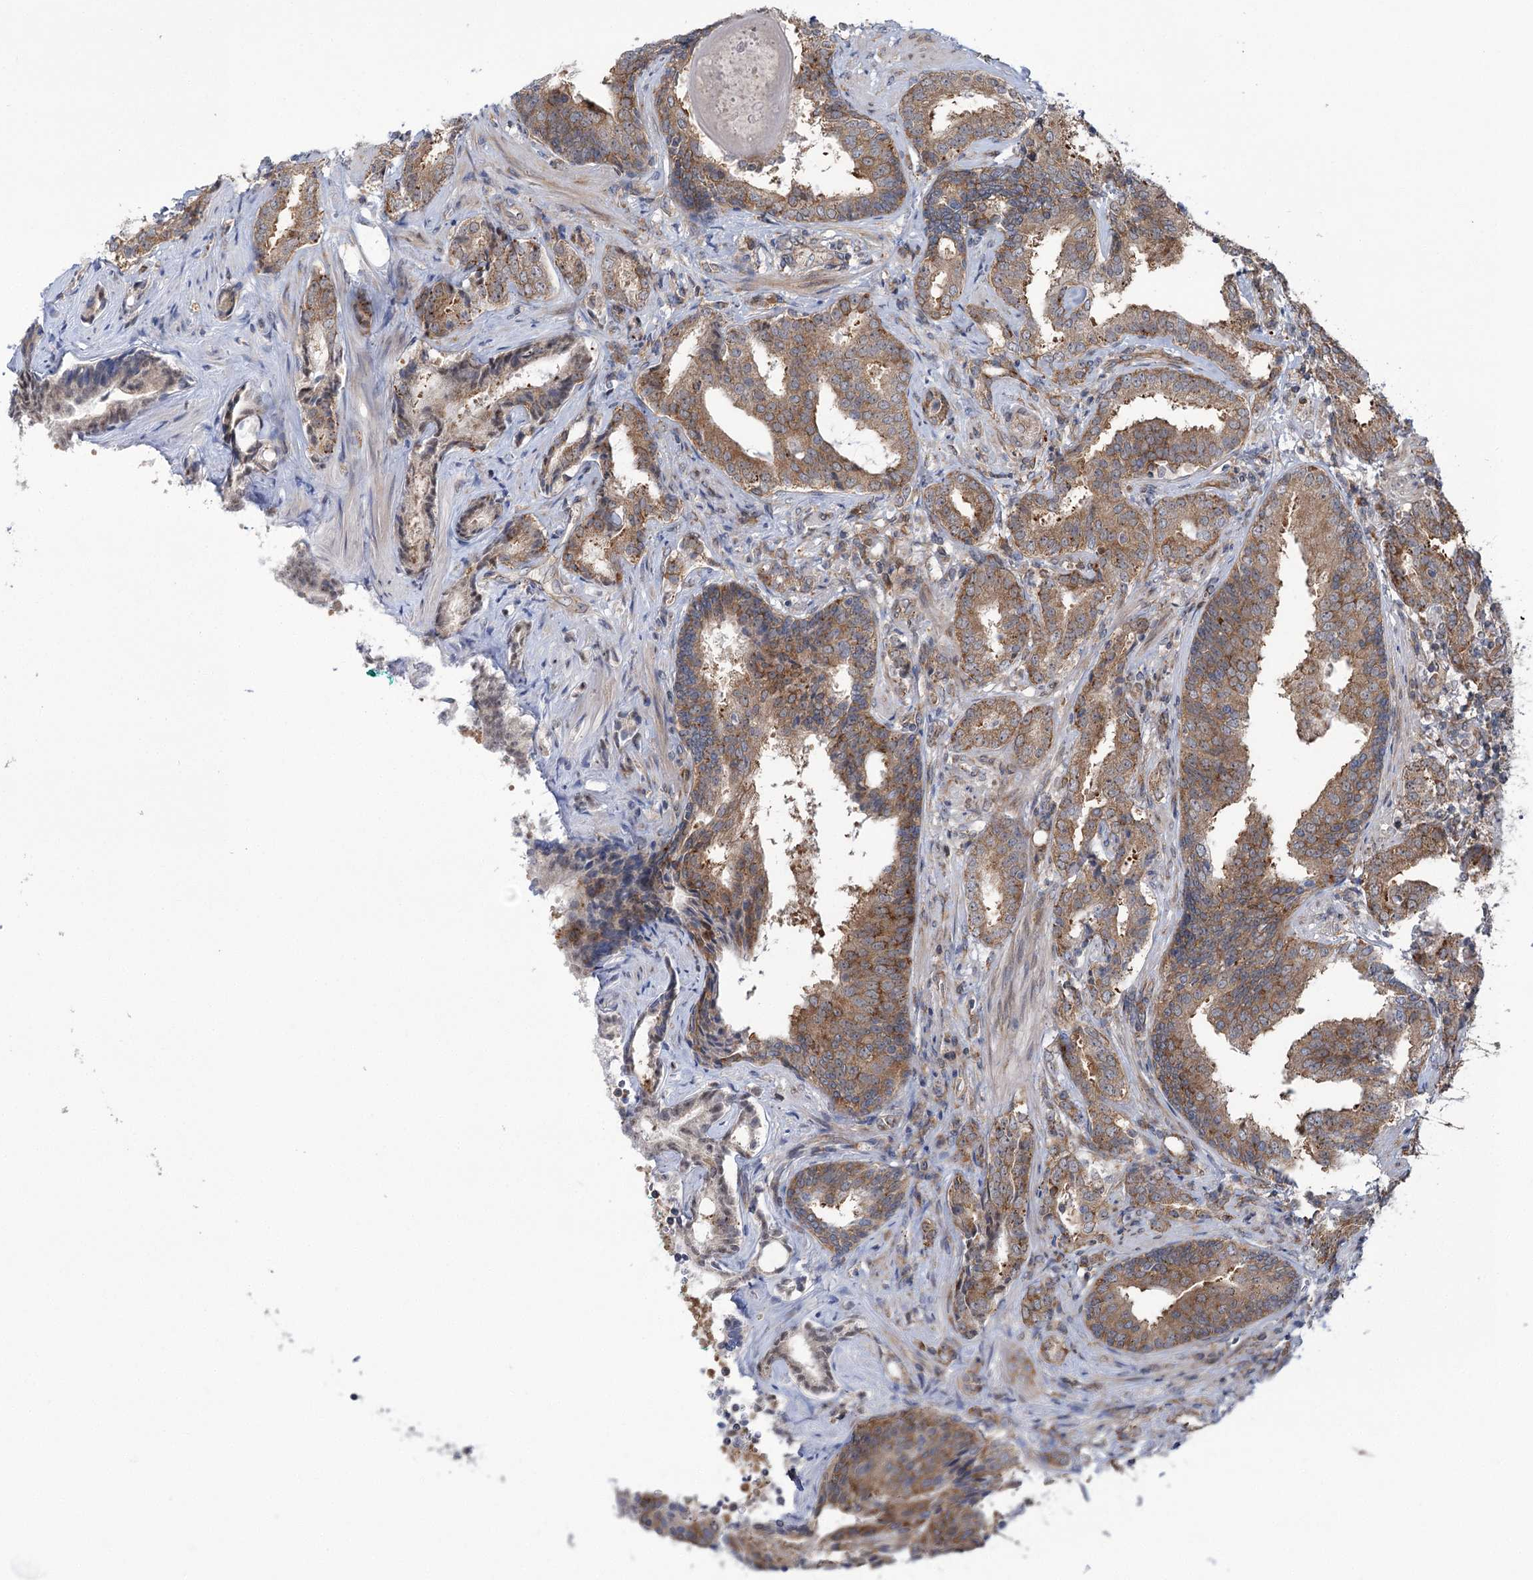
{"staining": {"intensity": "moderate", "quantity": ">75%", "location": "cytoplasmic/membranous"}, "tissue": "prostate cancer", "cell_type": "Tumor cells", "image_type": "cancer", "snomed": [{"axis": "morphology", "description": "Adenocarcinoma, High grade"}, {"axis": "topography", "description": "Prostate"}], "caption": "DAB immunohistochemical staining of prostate cancer shows moderate cytoplasmic/membranous protein expression in approximately >75% of tumor cells.", "gene": "VWA2", "patient": {"sex": "male", "age": 63}}